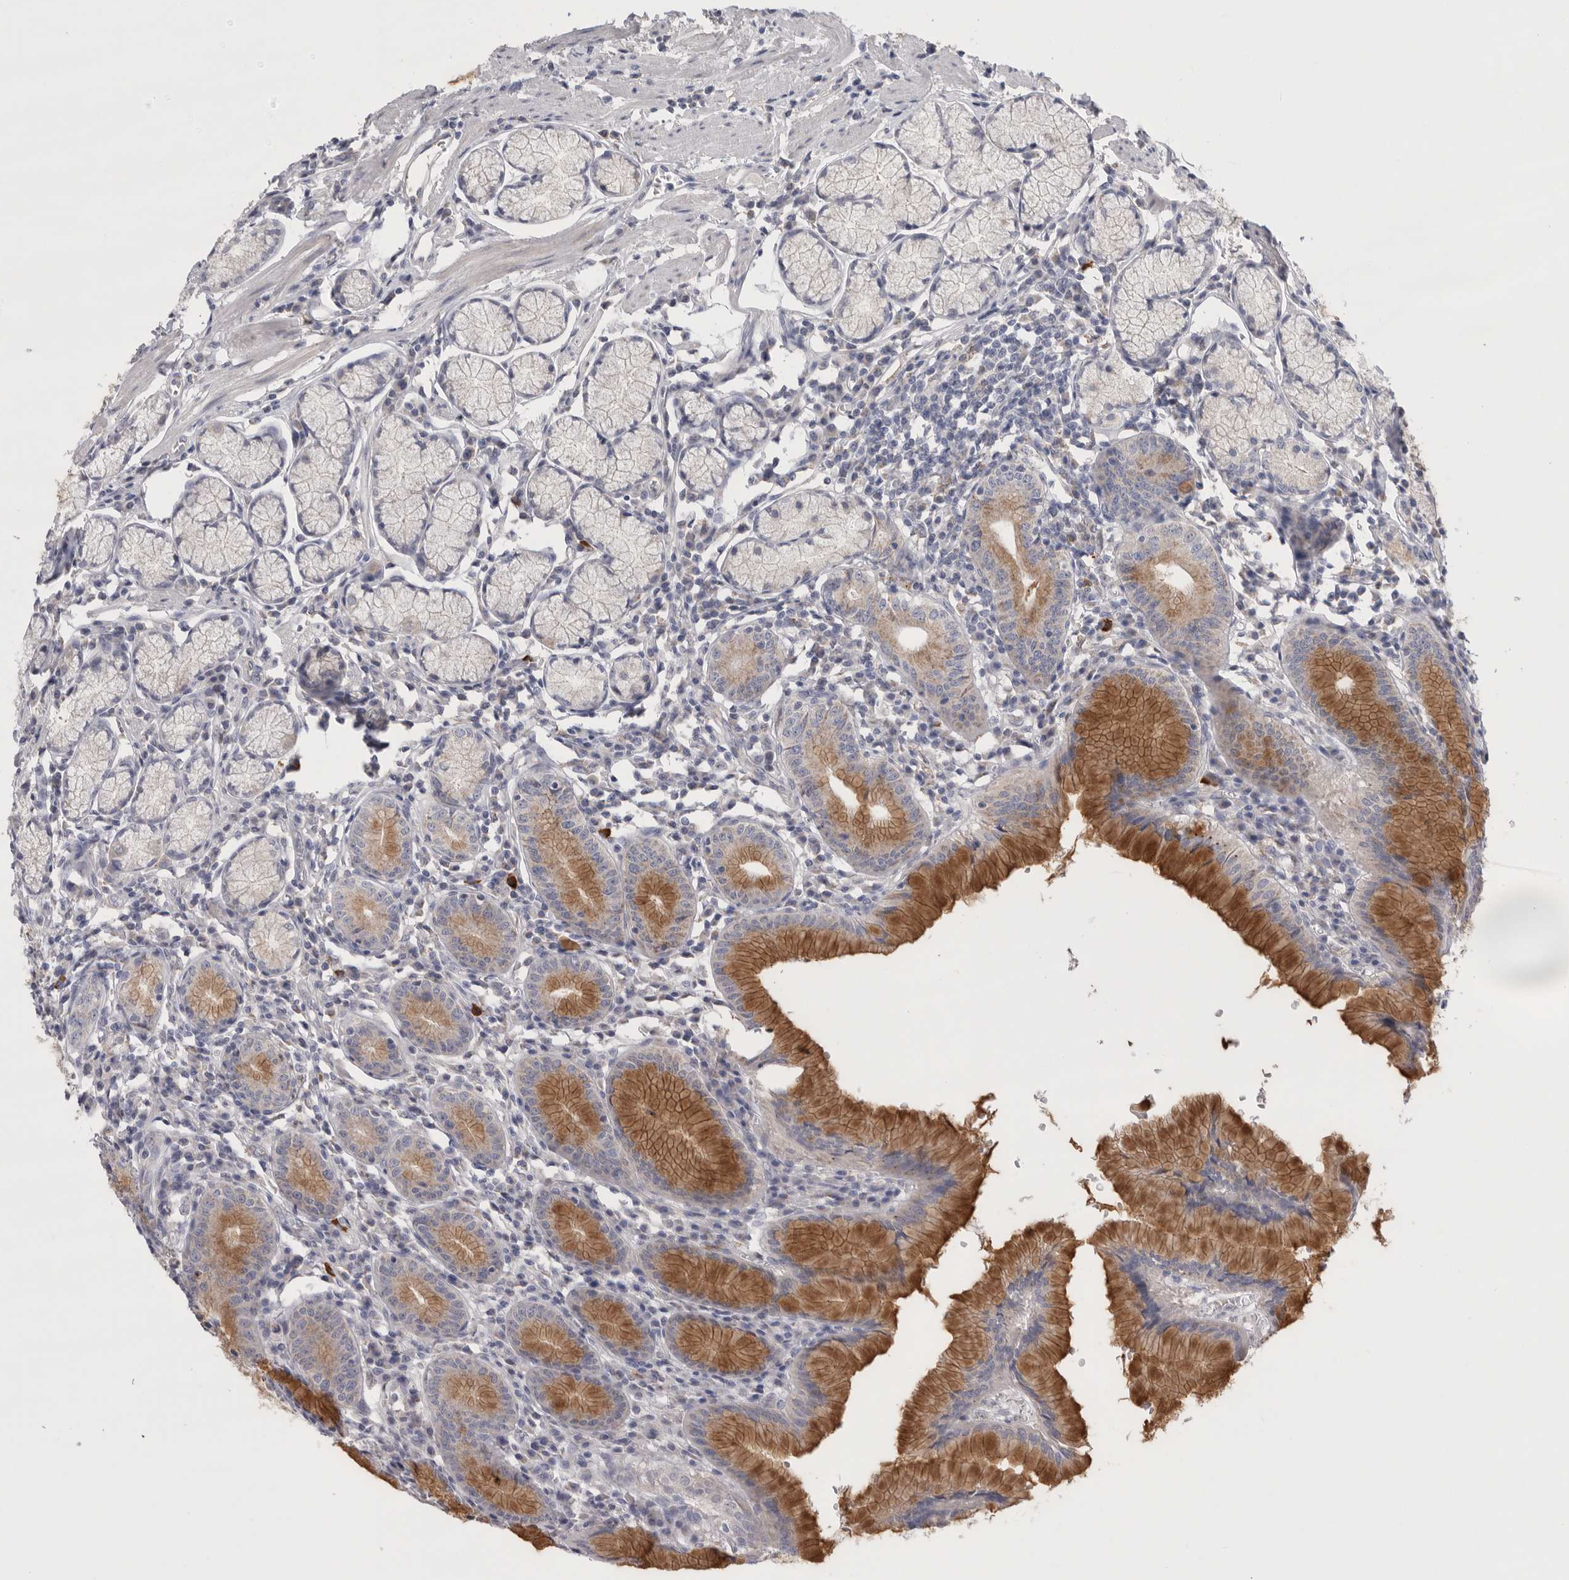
{"staining": {"intensity": "moderate", "quantity": ">75%", "location": "cytoplasmic/membranous"}, "tissue": "stomach", "cell_type": "Glandular cells", "image_type": "normal", "snomed": [{"axis": "morphology", "description": "Normal tissue, NOS"}, {"axis": "topography", "description": "Stomach"}], "caption": "High-power microscopy captured an immunohistochemistry micrograph of unremarkable stomach, revealing moderate cytoplasmic/membranous staining in approximately >75% of glandular cells.", "gene": "CCDC126", "patient": {"sex": "male", "age": 55}}